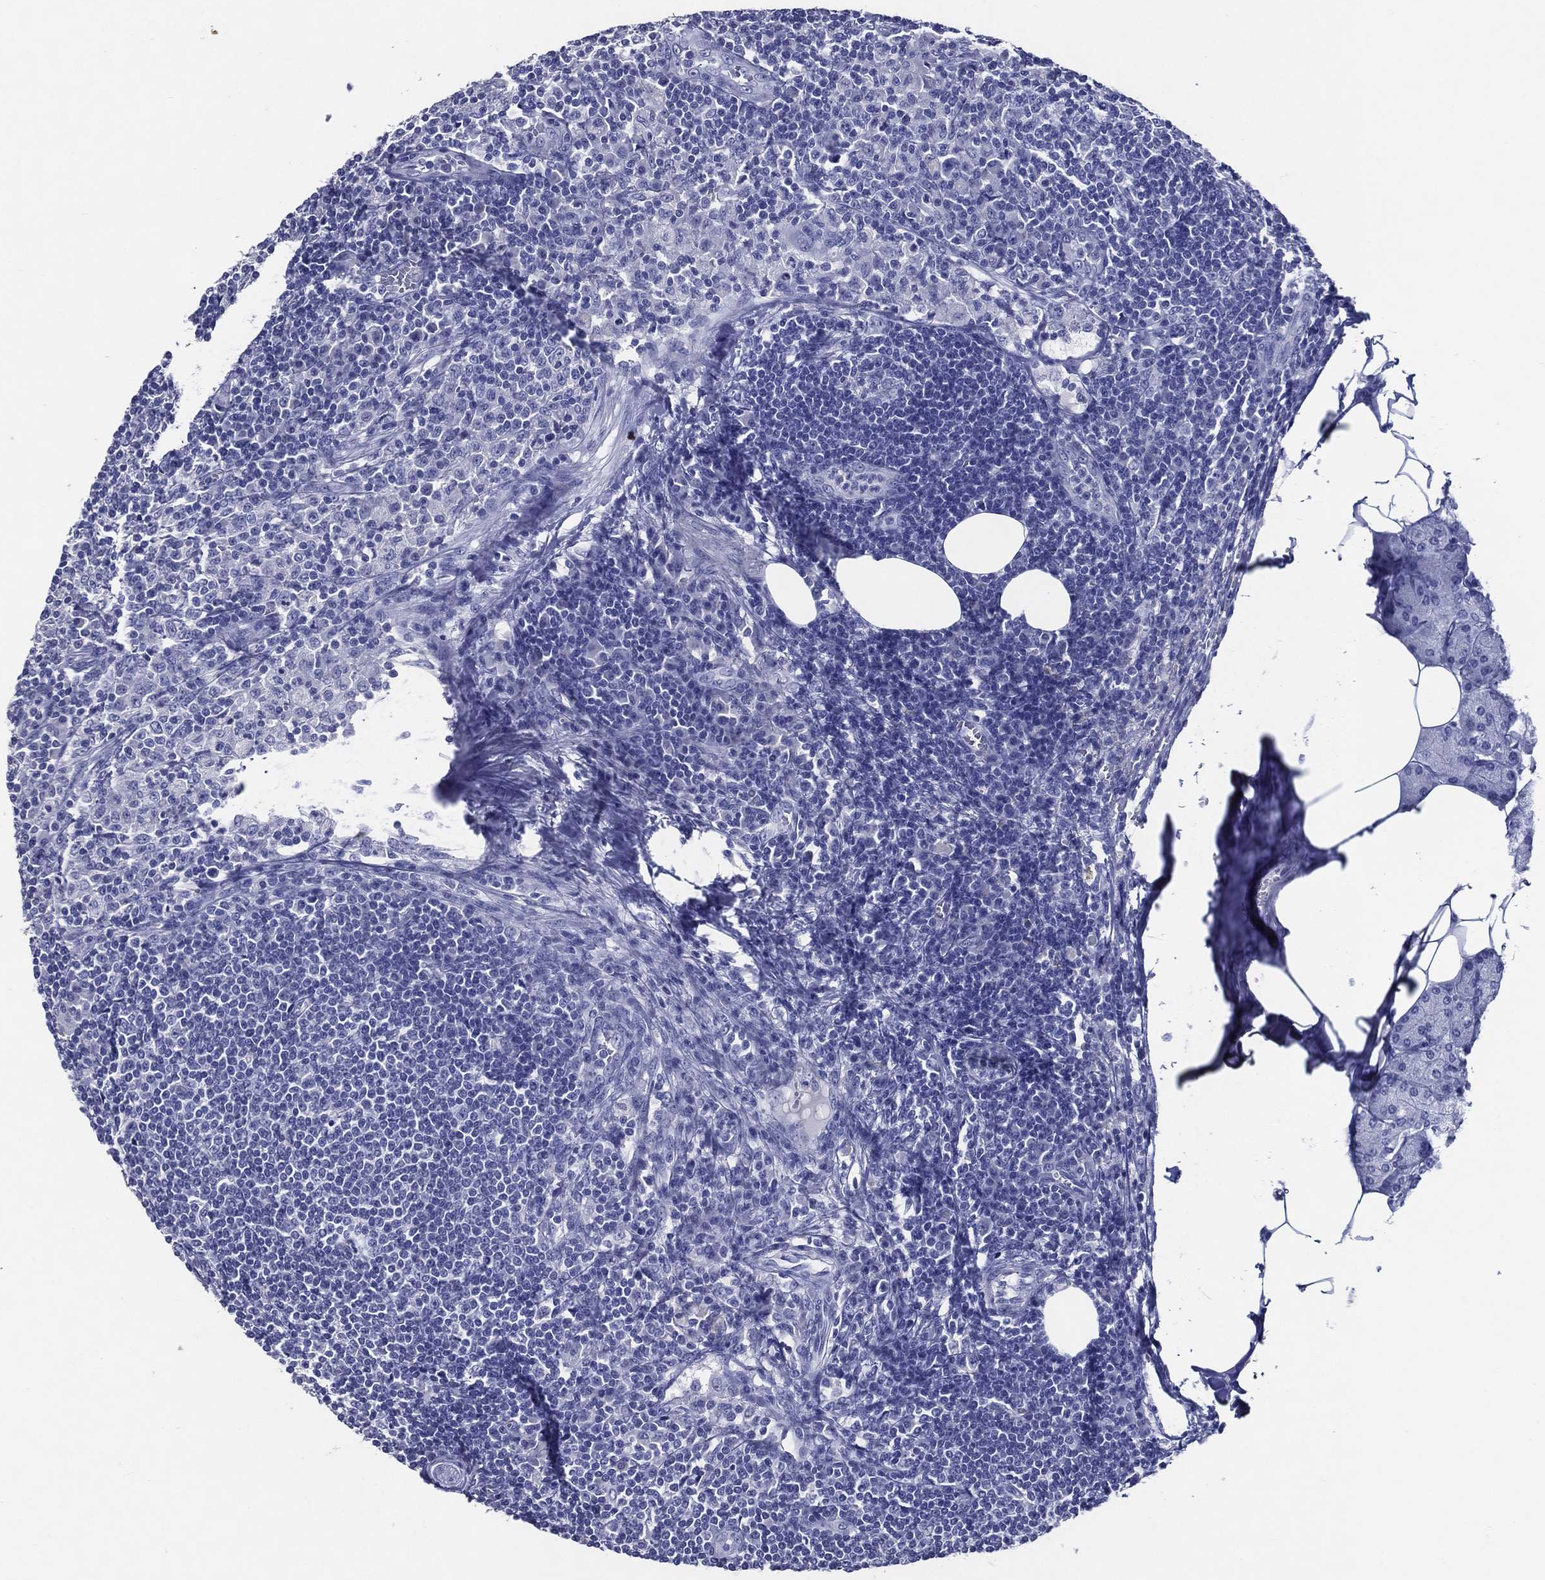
{"staining": {"intensity": "negative", "quantity": "none", "location": "none"}, "tissue": "lymph node", "cell_type": "Germinal center cells", "image_type": "normal", "snomed": [{"axis": "morphology", "description": "Normal tissue, NOS"}, {"axis": "topography", "description": "Lymph node"}, {"axis": "topography", "description": "Salivary gland"}], "caption": "Lymph node stained for a protein using immunohistochemistry (IHC) displays no positivity germinal center cells.", "gene": "ACE2", "patient": {"sex": "male", "age": 83}}